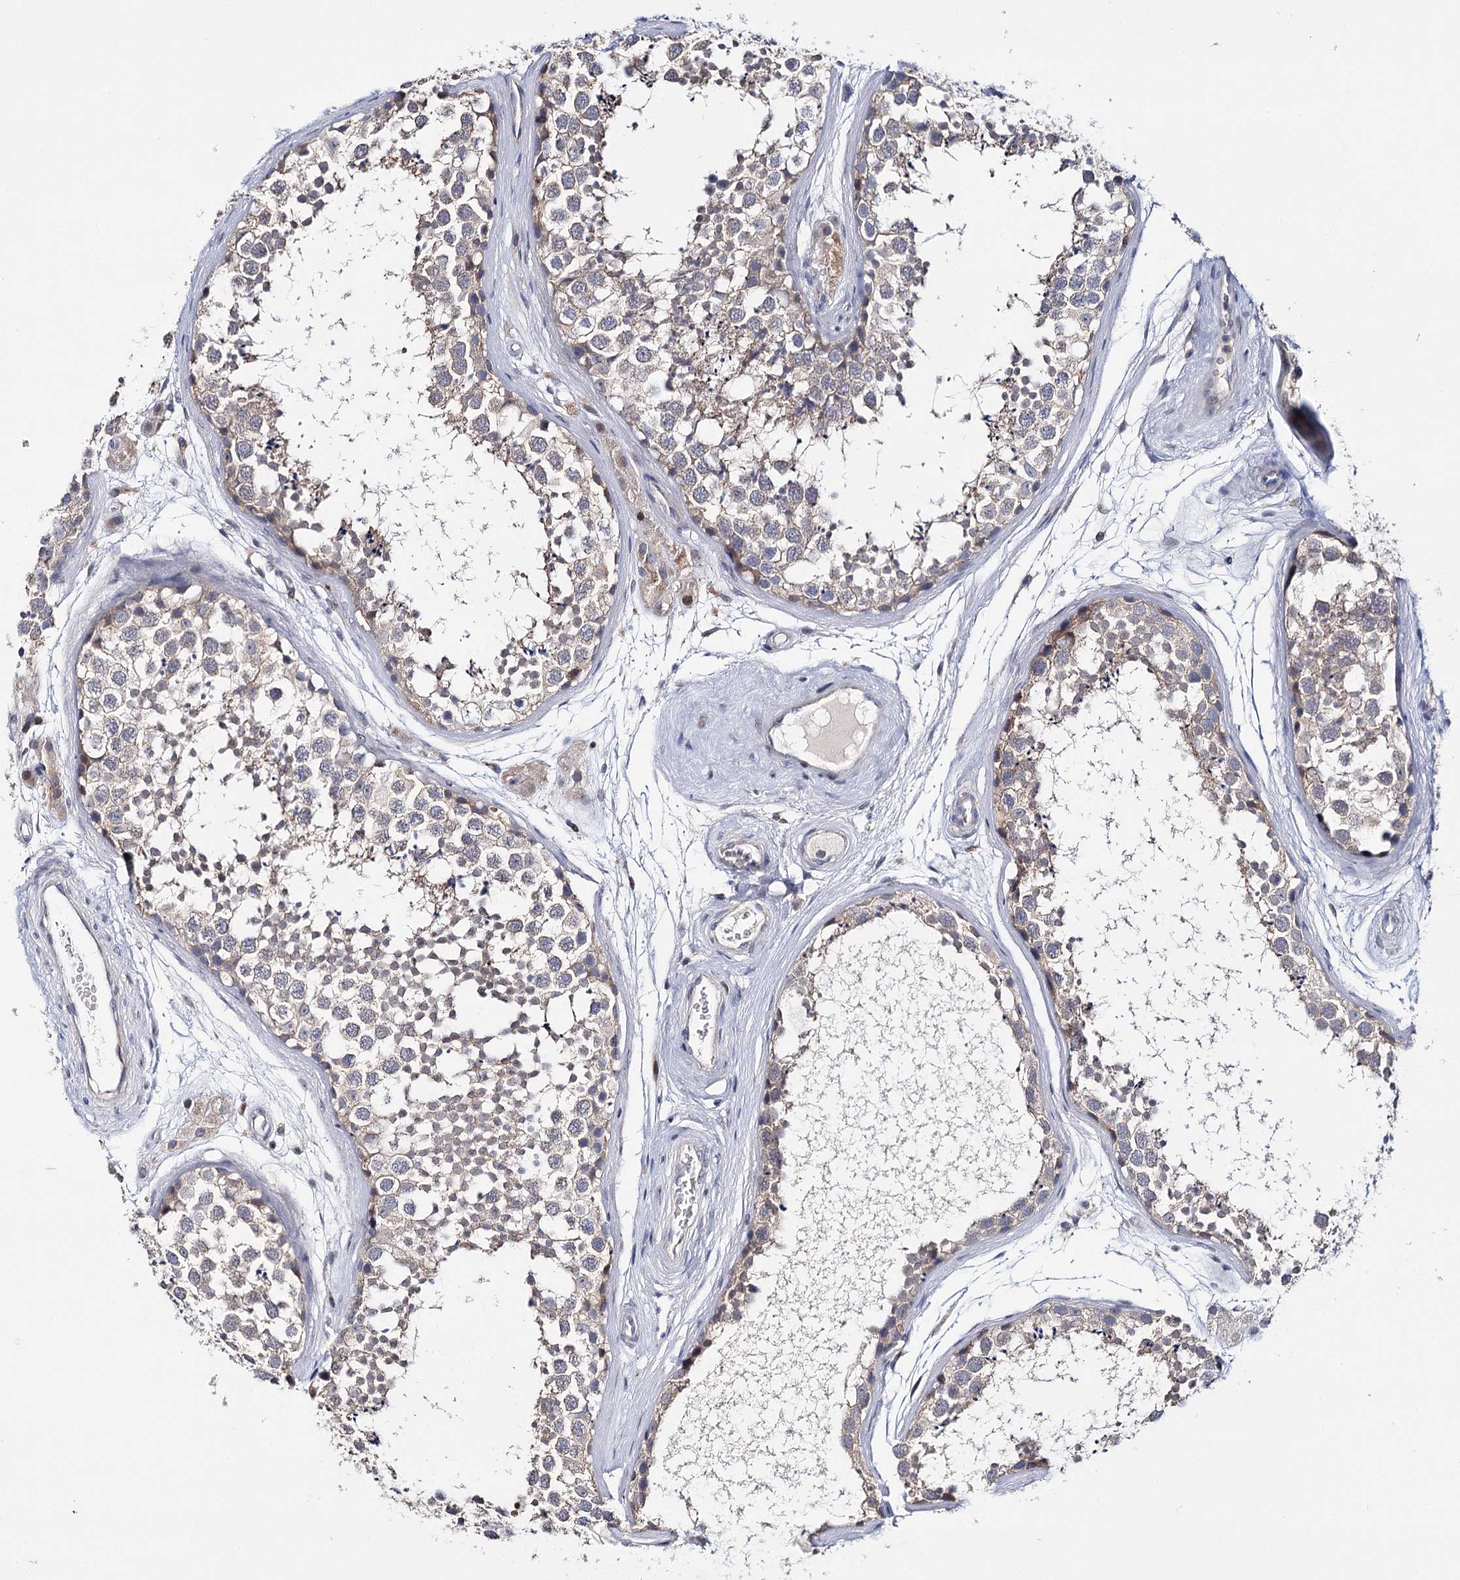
{"staining": {"intensity": "weak", "quantity": "25%-75%", "location": "cytoplasmic/membranous"}, "tissue": "testis", "cell_type": "Cells in seminiferous ducts", "image_type": "normal", "snomed": [{"axis": "morphology", "description": "Normal tissue, NOS"}, {"axis": "topography", "description": "Testis"}], "caption": "Testis stained for a protein (brown) shows weak cytoplasmic/membranous positive expression in approximately 25%-75% of cells in seminiferous ducts.", "gene": "CFAP46", "patient": {"sex": "male", "age": 56}}